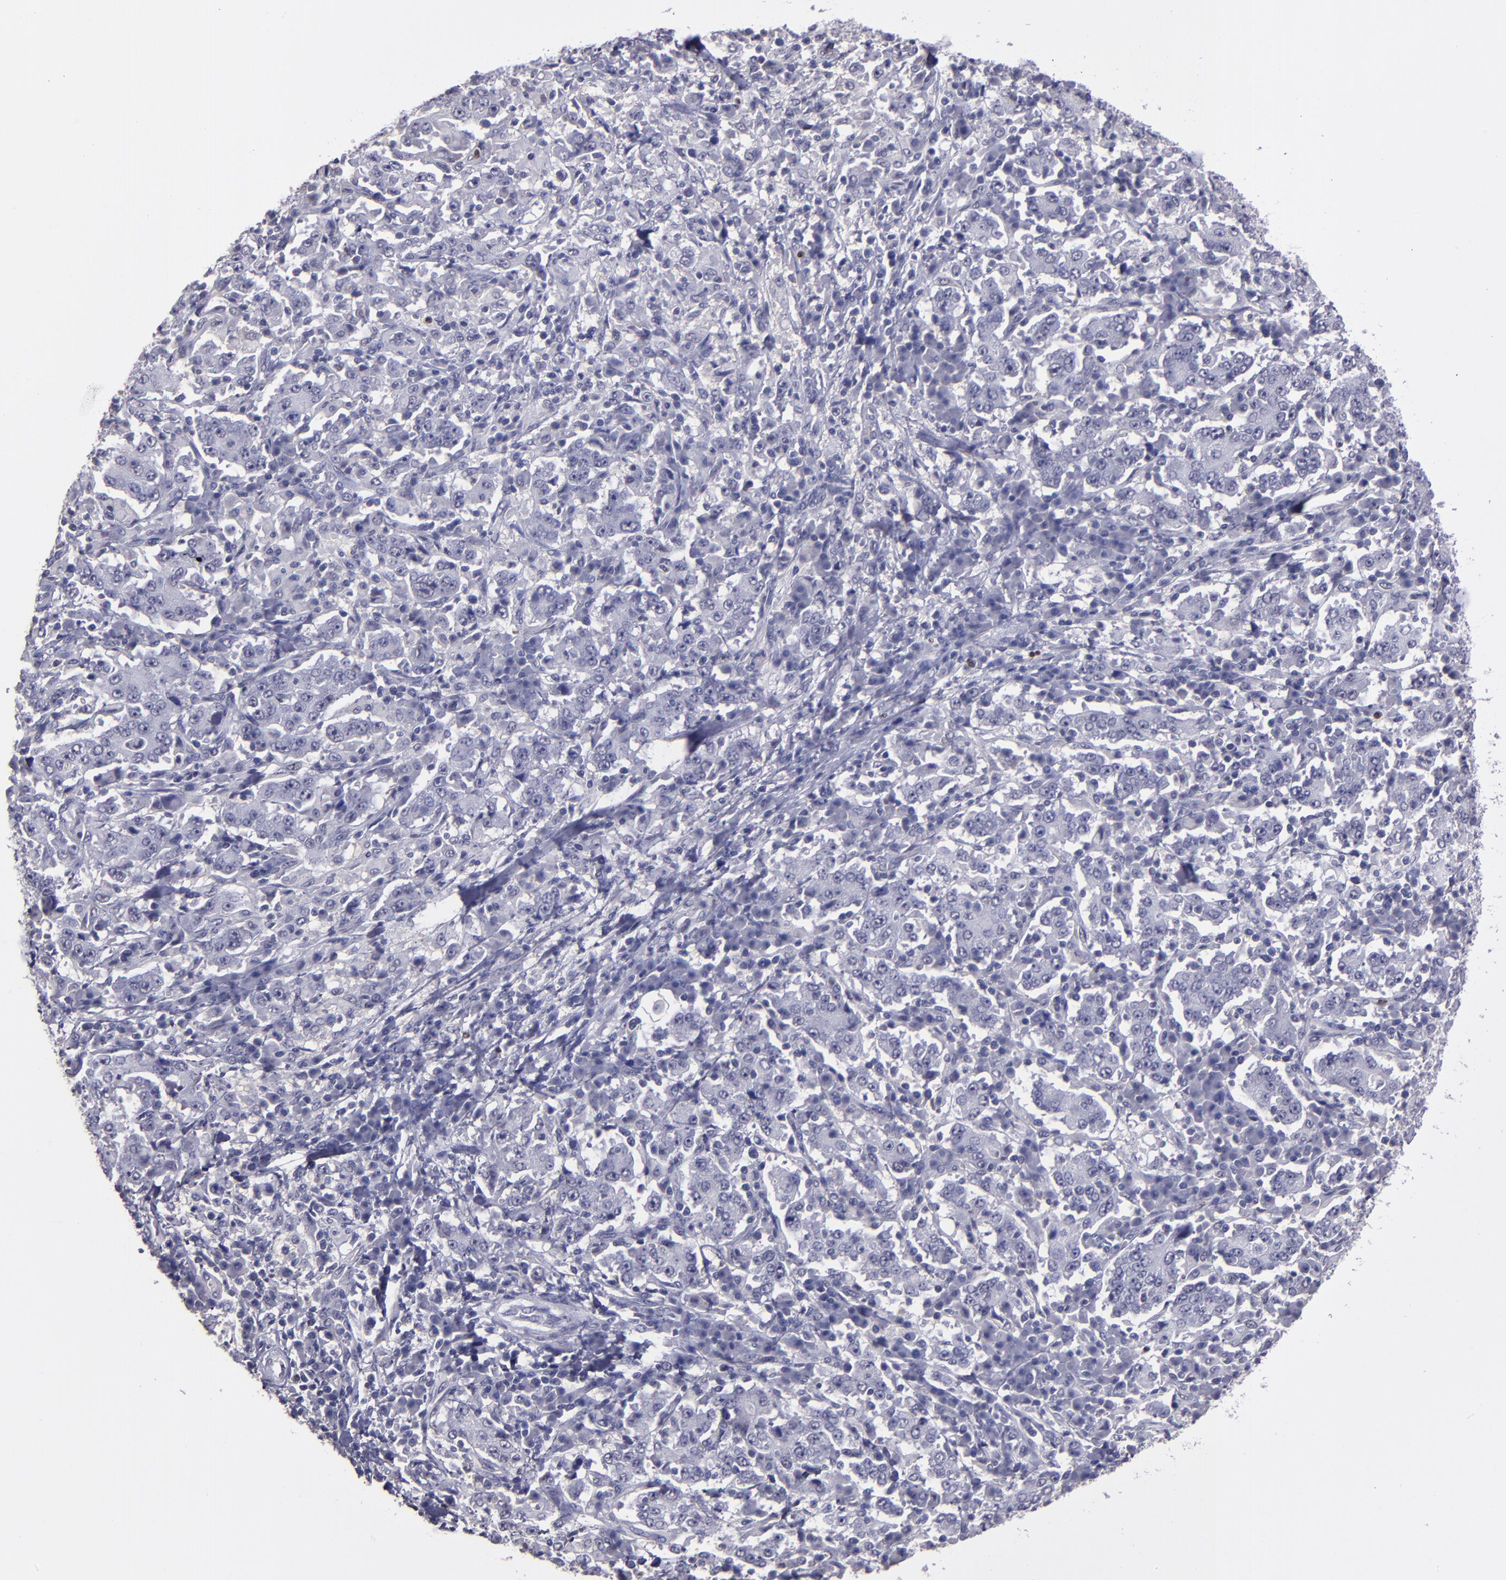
{"staining": {"intensity": "negative", "quantity": "none", "location": "none"}, "tissue": "stomach cancer", "cell_type": "Tumor cells", "image_type": "cancer", "snomed": [{"axis": "morphology", "description": "Normal tissue, NOS"}, {"axis": "morphology", "description": "Adenocarcinoma, NOS"}, {"axis": "topography", "description": "Stomach, upper"}, {"axis": "topography", "description": "Stomach"}], "caption": "Immunohistochemistry (IHC) micrograph of neoplastic tissue: stomach cancer (adenocarcinoma) stained with DAB exhibits no significant protein positivity in tumor cells.", "gene": "CEBPE", "patient": {"sex": "male", "age": 59}}